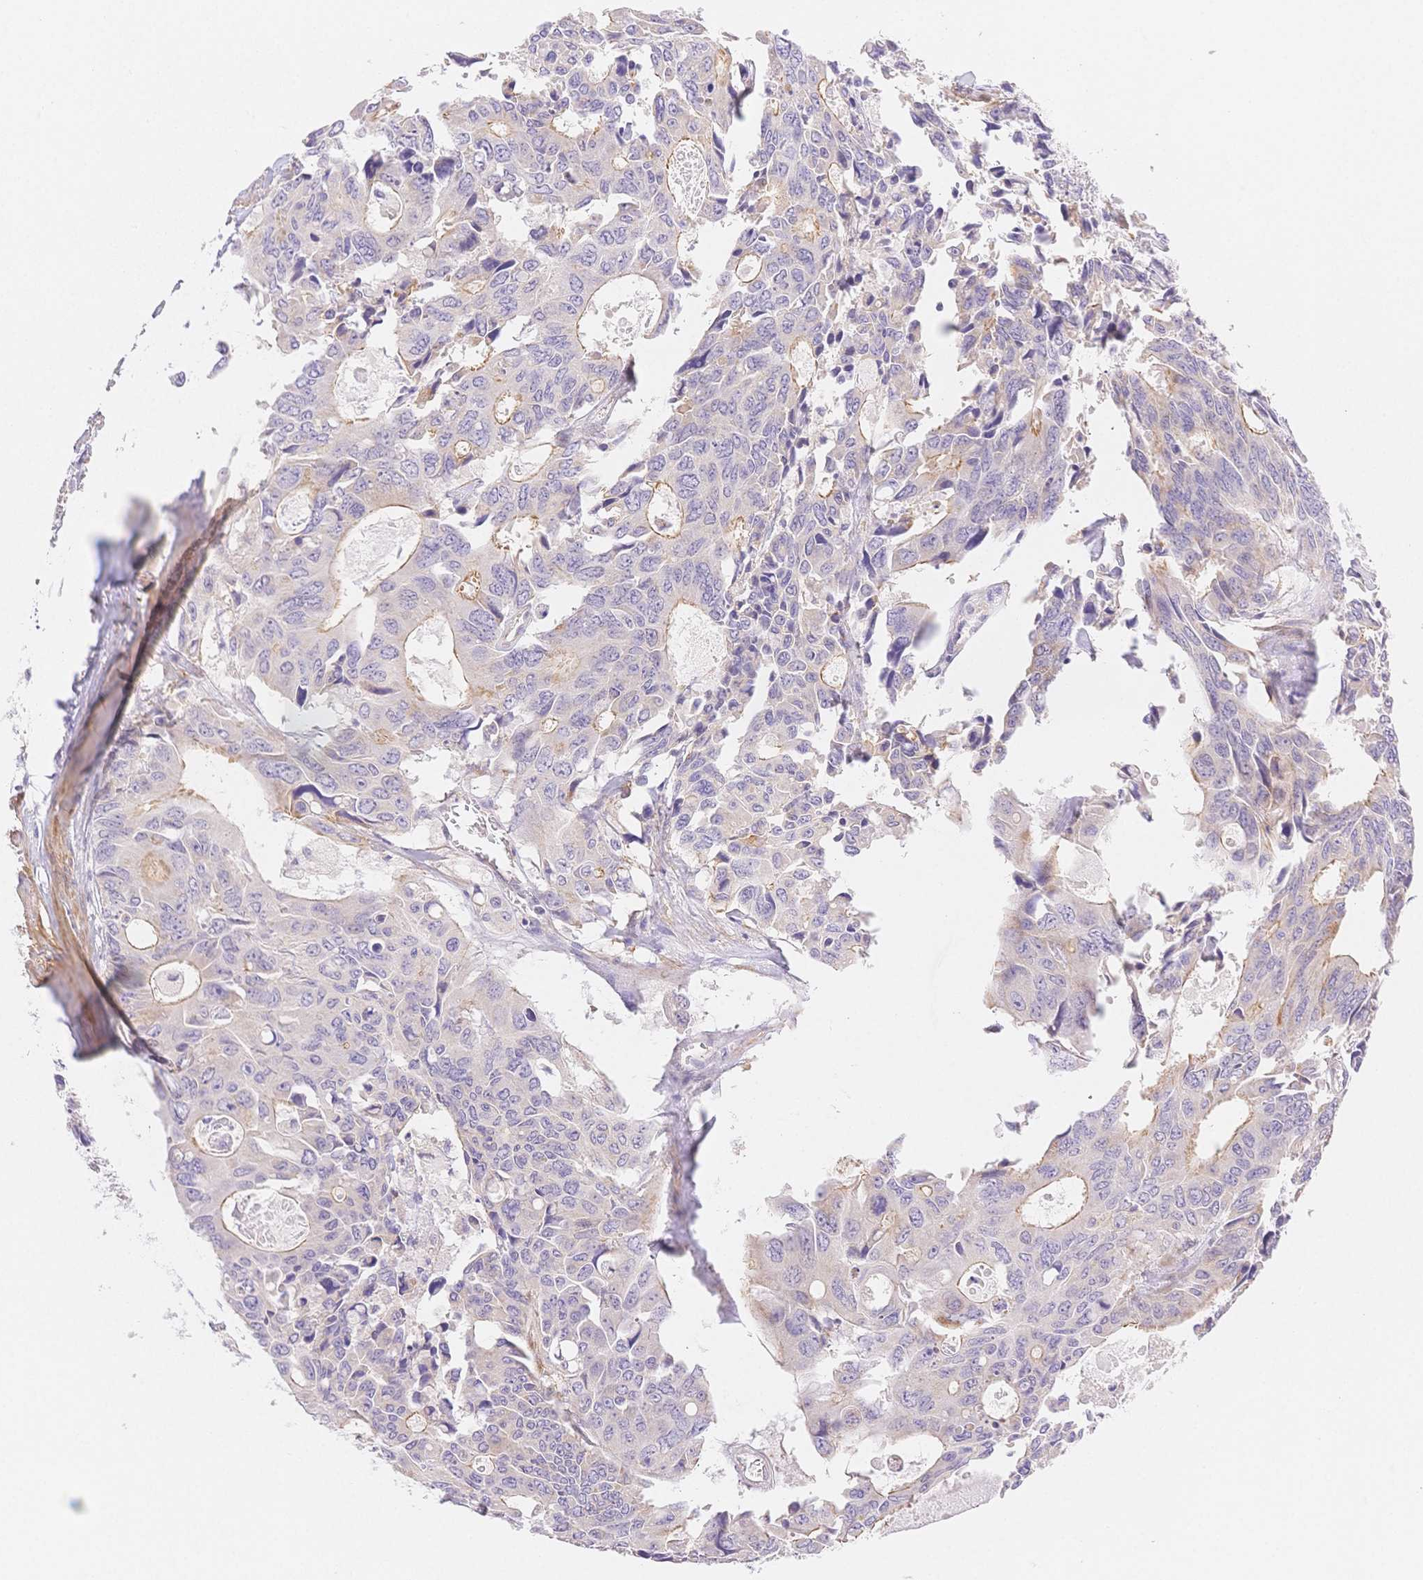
{"staining": {"intensity": "moderate", "quantity": "<25%", "location": "cytoplasmic/membranous"}, "tissue": "colorectal cancer", "cell_type": "Tumor cells", "image_type": "cancer", "snomed": [{"axis": "morphology", "description": "Adenocarcinoma, NOS"}, {"axis": "topography", "description": "Rectum"}], "caption": "DAB immunohistochemical staining of human colorectal cancer displays moderate cytoplasmic/membranous protein positivity in approximately <25% of tumor cells.", "gene": "CSN1S1", "patient": {"sex": "male", "age": 76}}